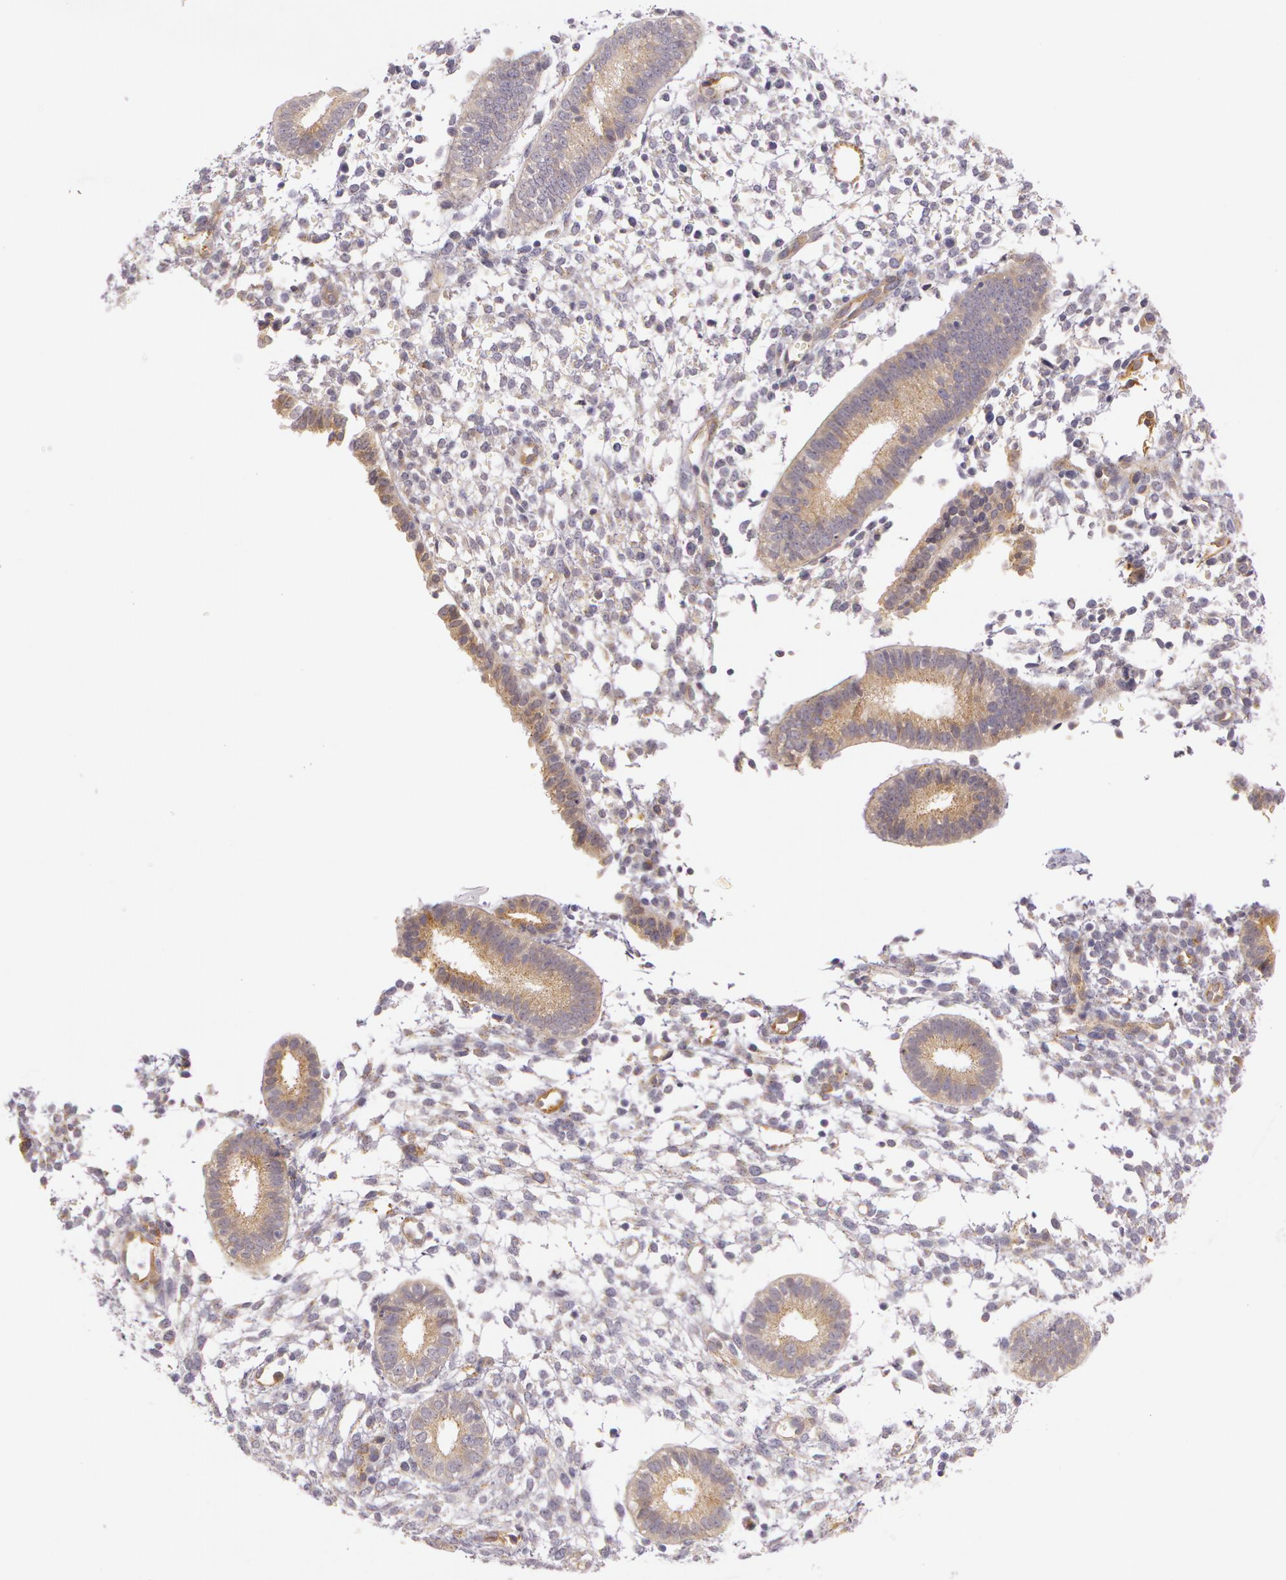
{"staining": {"intensity": "negative", "quantity": "none", "location": "none"}, "tissue": "endometrium", "cell_type": "Cells in endometrial stroma", "image_type": "normal", "snomed": [{"axis": "morphology", "description": "Normal tissue, NOS"}, {"axis": "topography", "description": "Endometrium"}], "caption": "Unremarkable endometrium was stained to show a protein in brown. There is no significant staining in cells in endometrial stroma.", "gene": "APP", "patient": {"sex": "female", "age": 35}}